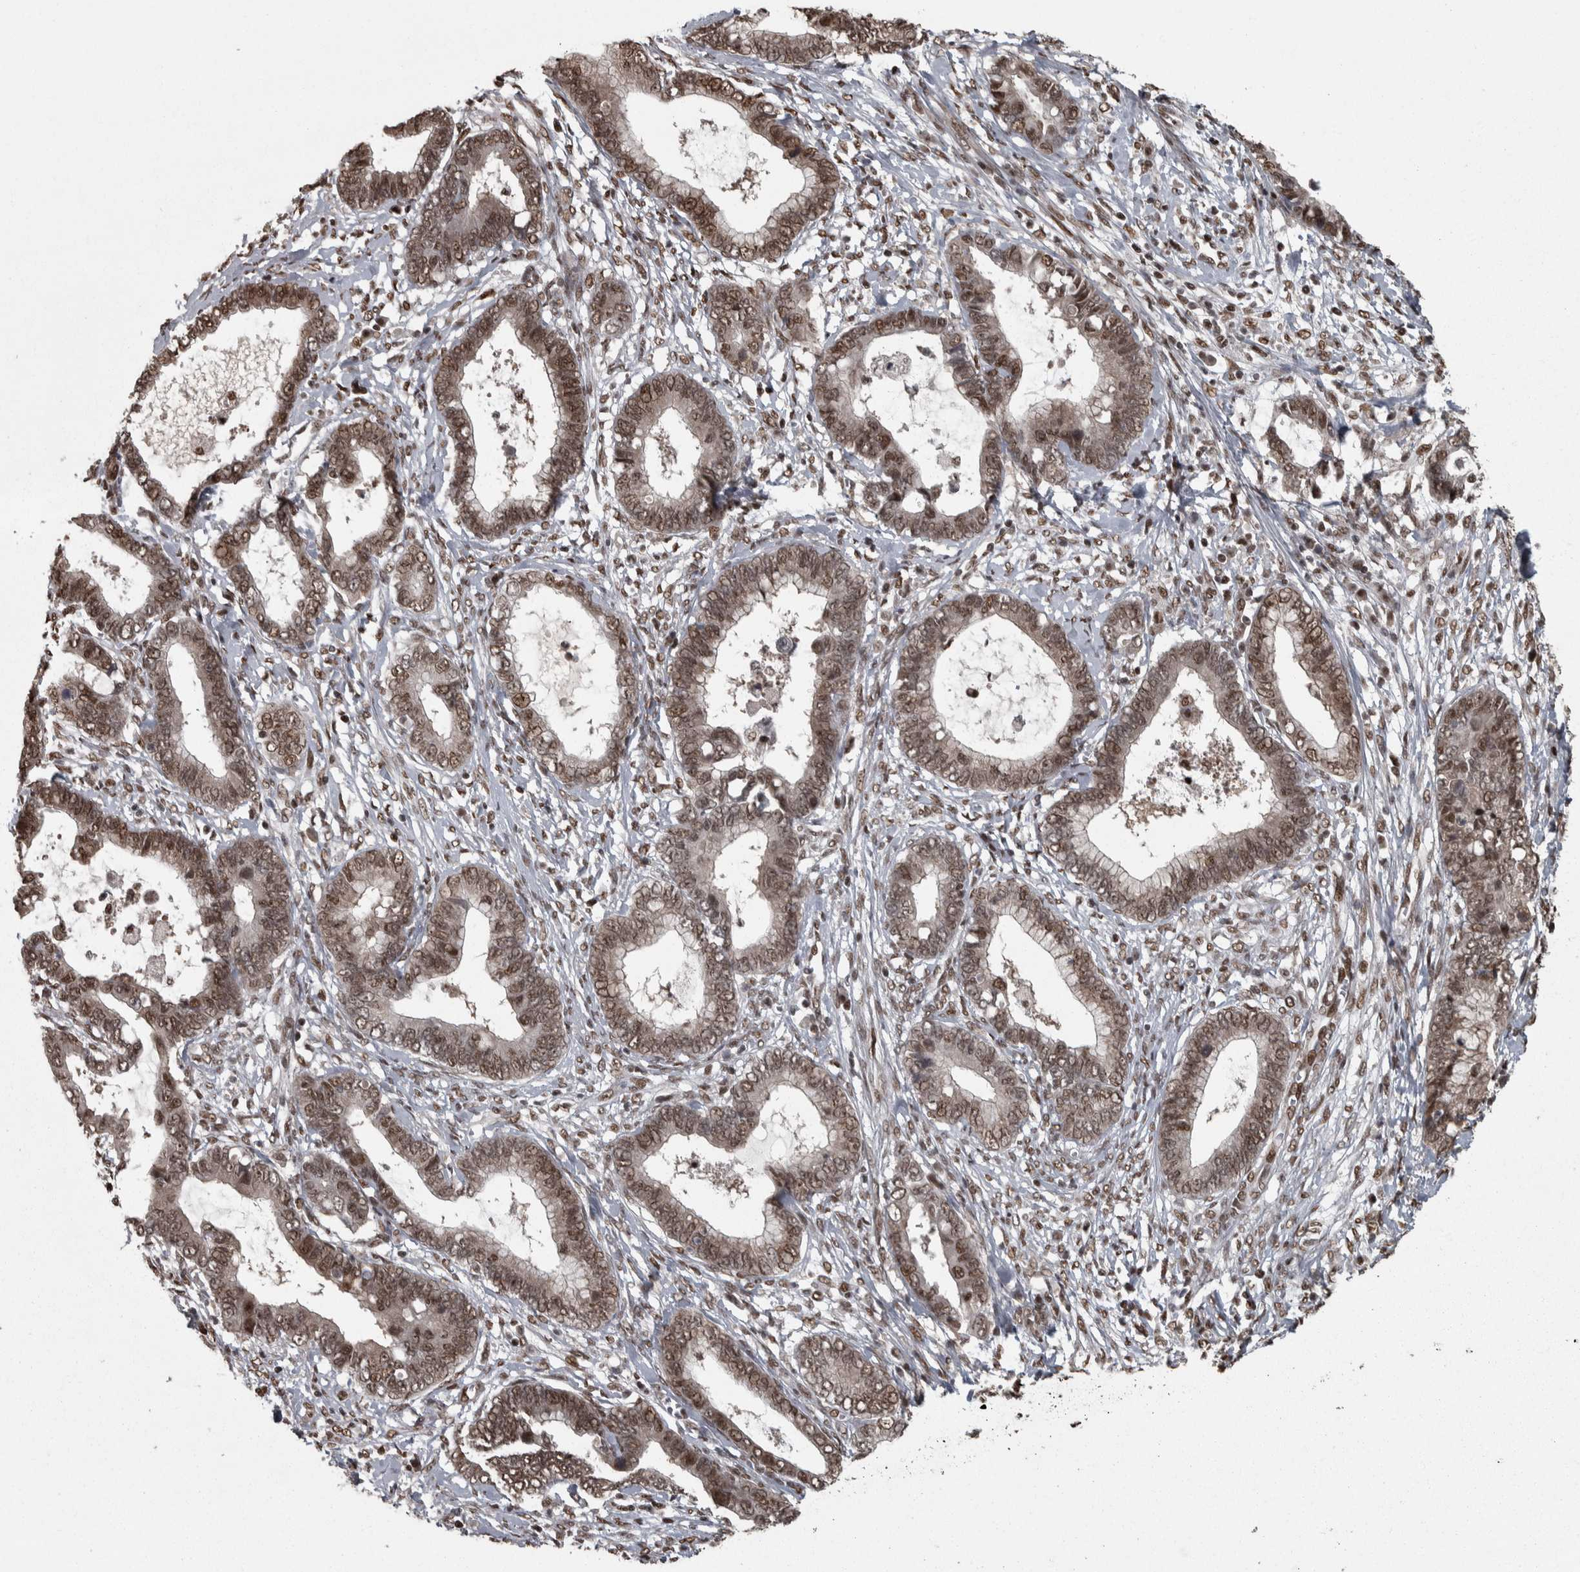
{"staining": {"intensity": "moderate", "quantity": ">75%", "location": "nuclear"}, "tissue": "cervical cancer", "cell_type": "Tumor cells", "image_type": "cancer", "snomed": [{"axis": "morphology", "description": "Adenocarcinoma, NOS"}, {"axis": "topography", "description": "Cervix"}], "caption": "Approximately >75% of tumor cells in human cervical adenocarcinoma display moderate nuclear protein staining as visualized by brown immunohistochemical staining.", "gene": "ZFHX4", "patient": {"sex": "female", "age": 44}}